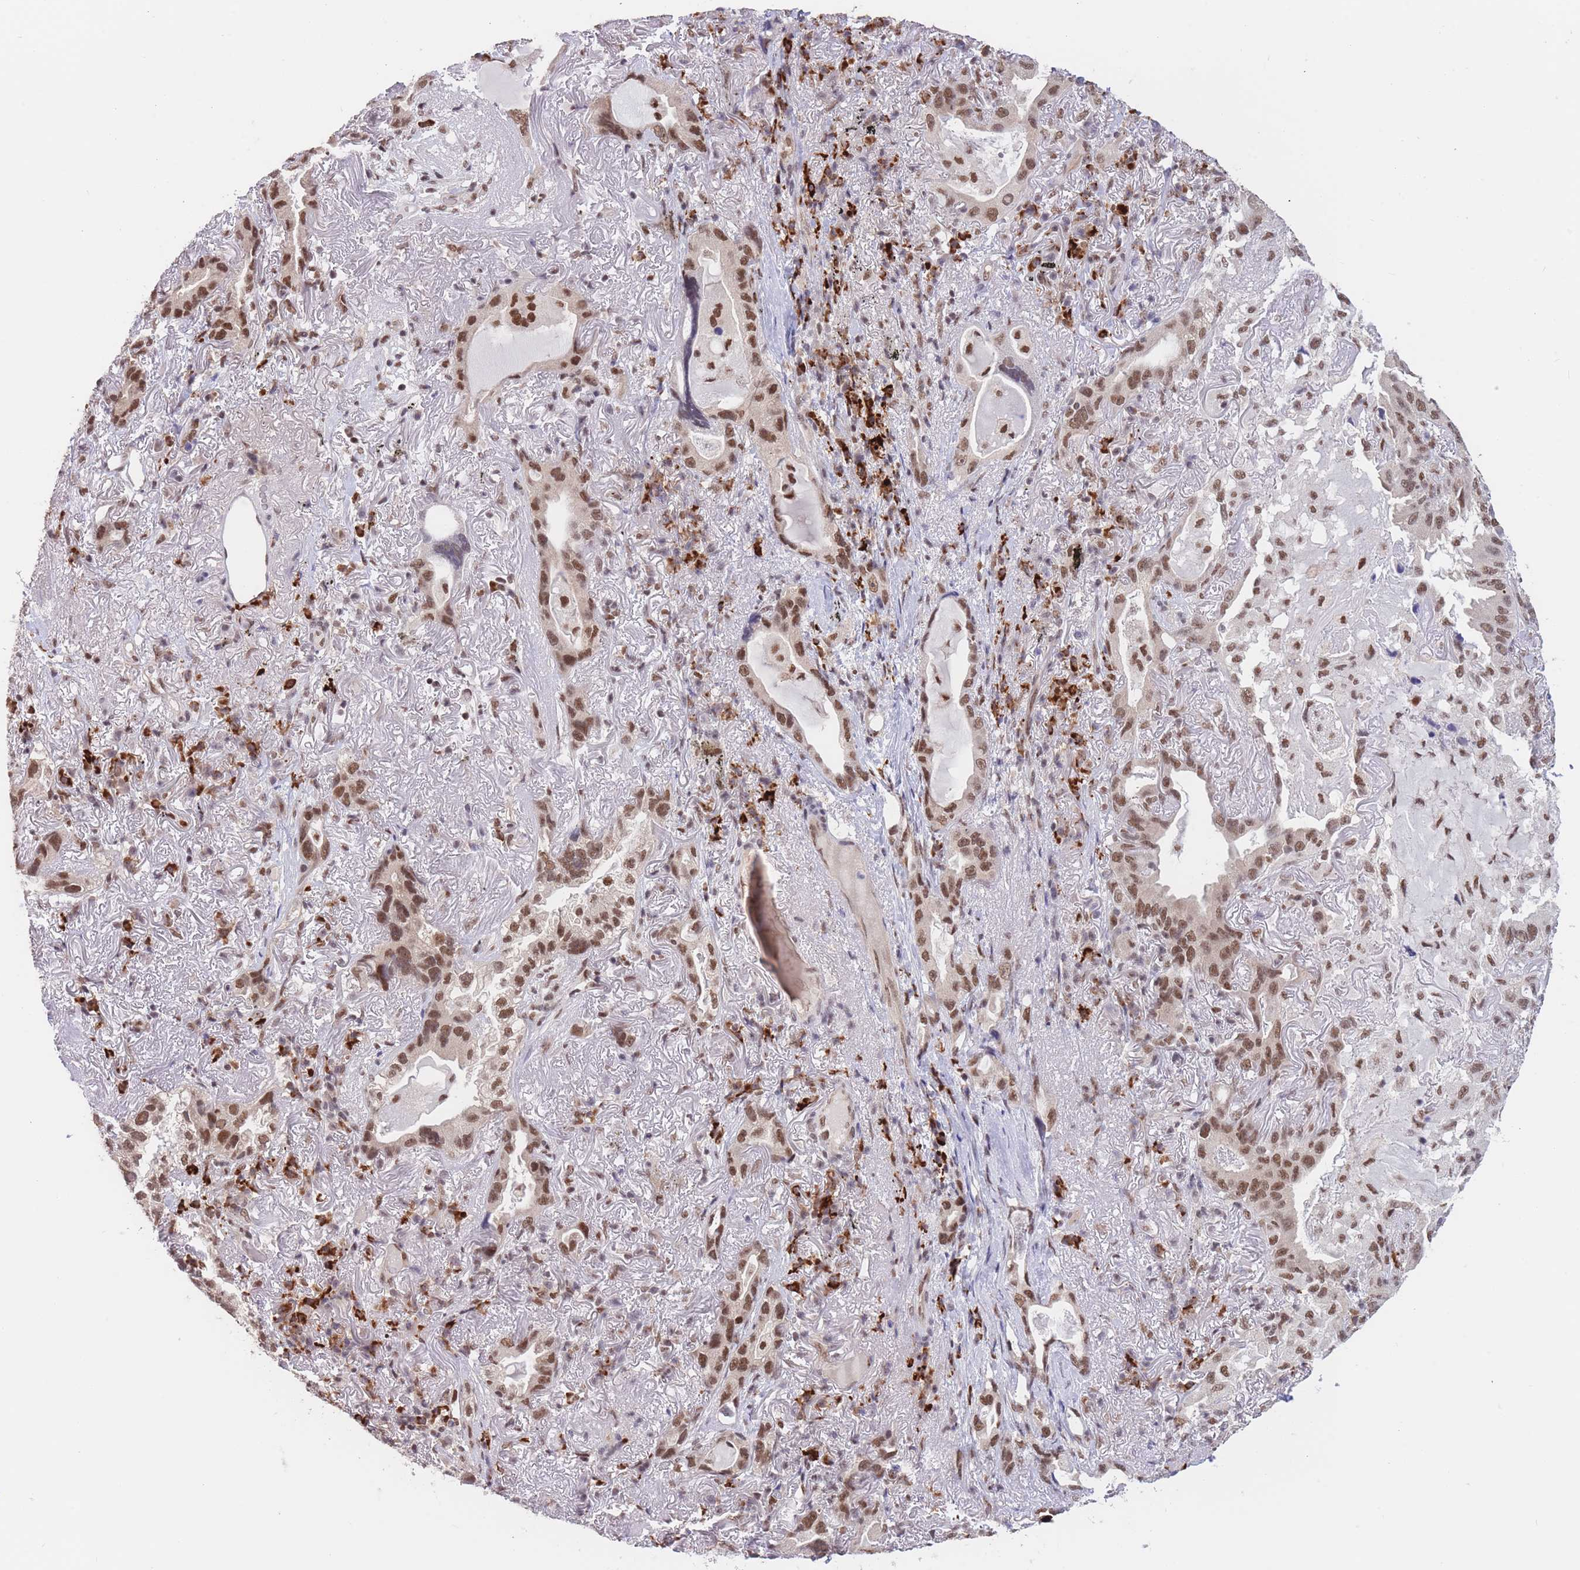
{"staining": {"intensity": "strong", "quantity": ">75%", "location": "nuclear"}, "tissue": "lung cancer", "cell_type": "Tumor cells", "image_type": "cancer", "snomed": [{"axis": "morphology", "description": "Adenocarcinoma, NOS"}, {"axis": "topography", "description": "Lung"}], "caption": "High-magnification brightfield microscopy of lung cancer stained with DAB (brown) and counterstained with hematoxylin (blue). tumor cells exhibit strong nuclear positivity is seen in approximately>75% of cells. The protein of interest is stained brown, and the nuclei are stained in blue (DAB (3,3'-diaminobenzidine) IHC with brightfield microscopy, high magnification).", "gene": "SMAD9", "patient": {"sex": "female", "age": 69}}